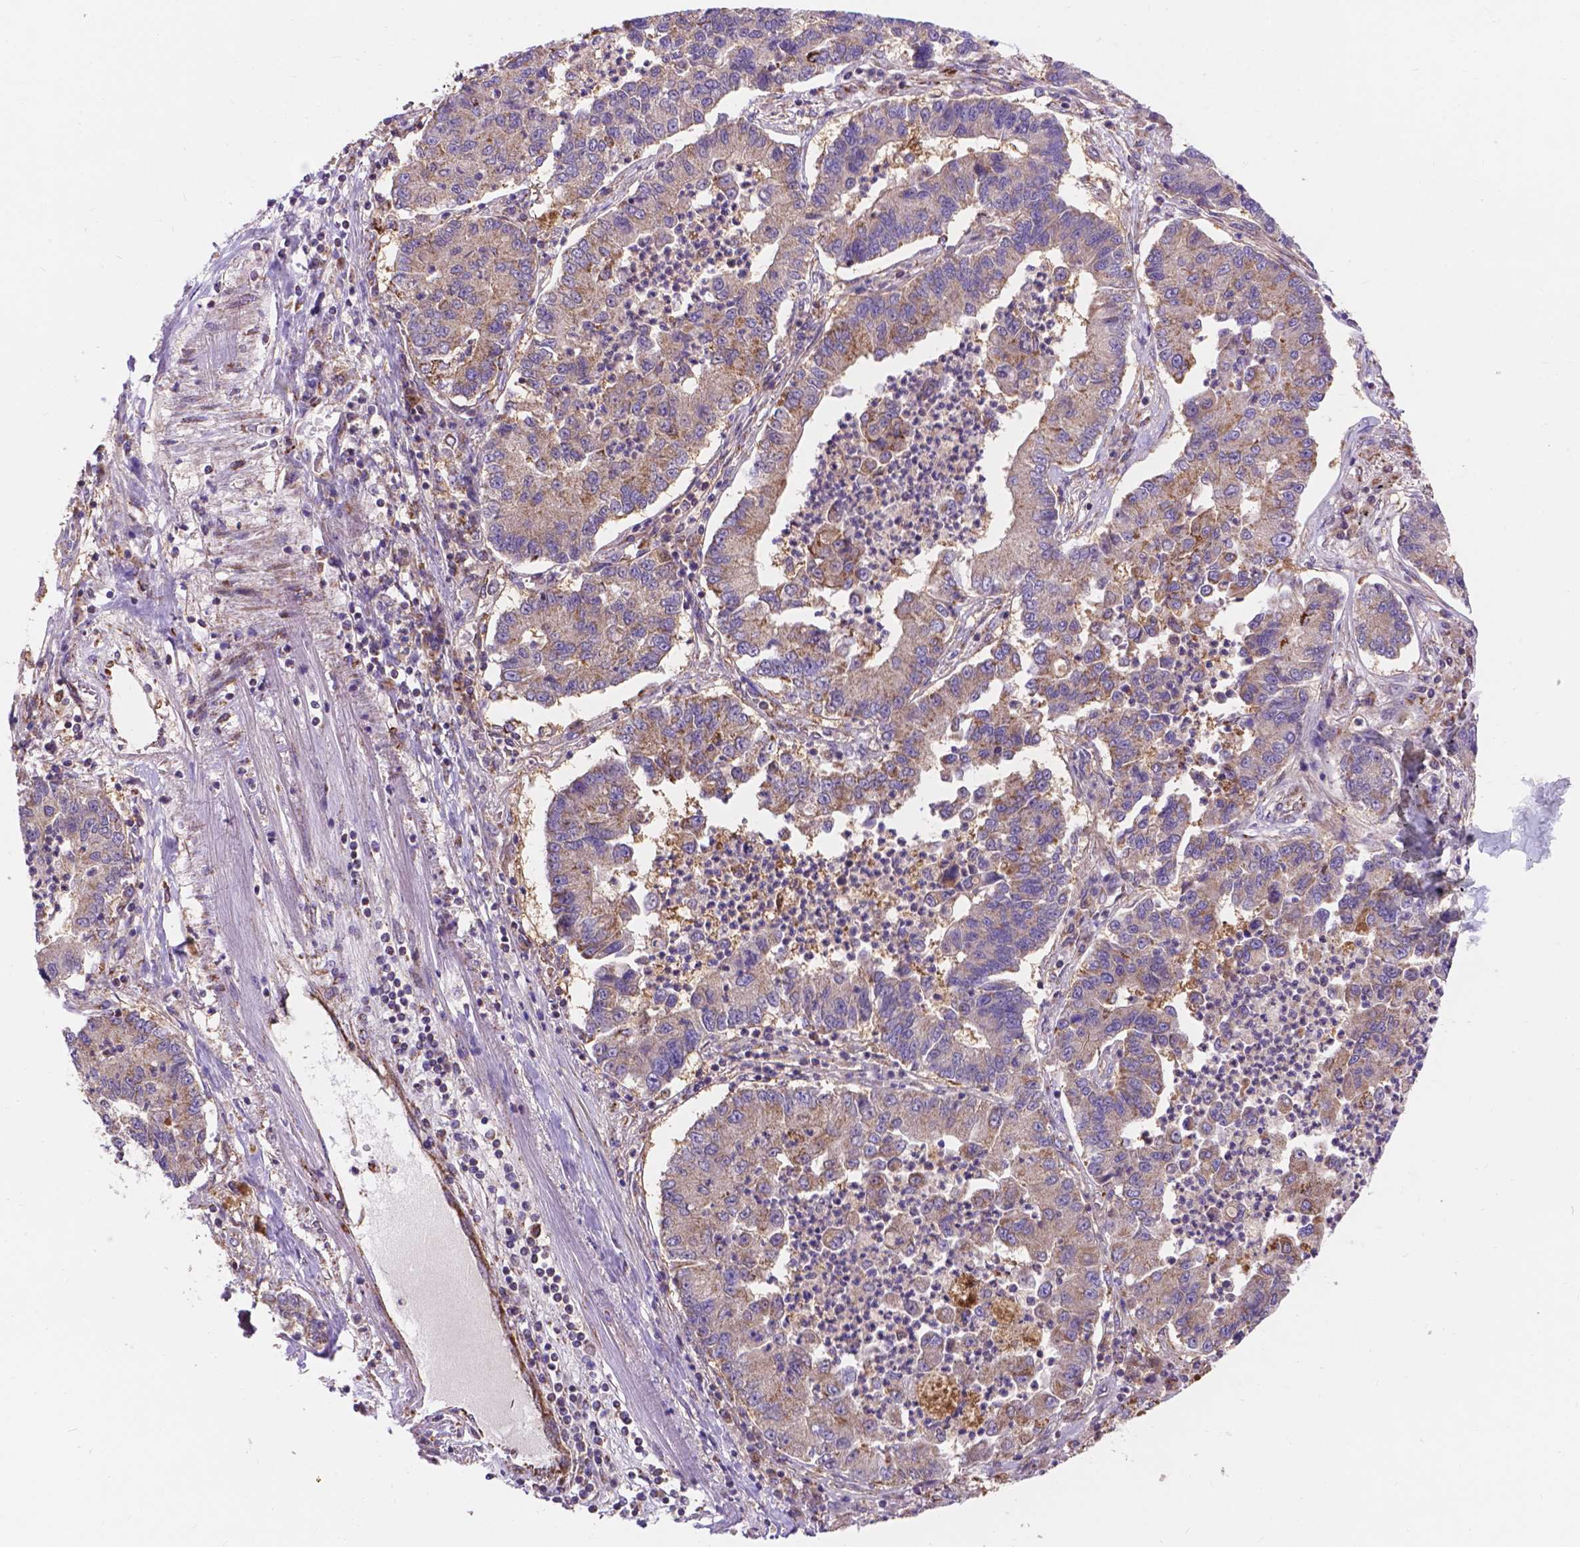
{"staining": {"intensity": "weak", "quantity": "25%-75%", "location": "cytoplasmic/membranous"}, "tissue": "lung cancer", "cell_type": "Tumor cells", "image_type": "cancer", "snomed": [{"axis": "morphology", "description": "Adenocarcinoma, NOS"}, {"axis": "topography", "description": "Lung"}], "caption": "Protein expression analysis of human lung cancer reveals weak cytoplasmic/membranous expression in about 25%-75% of tumor cells.", "gene": "AK3", "patient": {"sex": "female", "age": 57}}